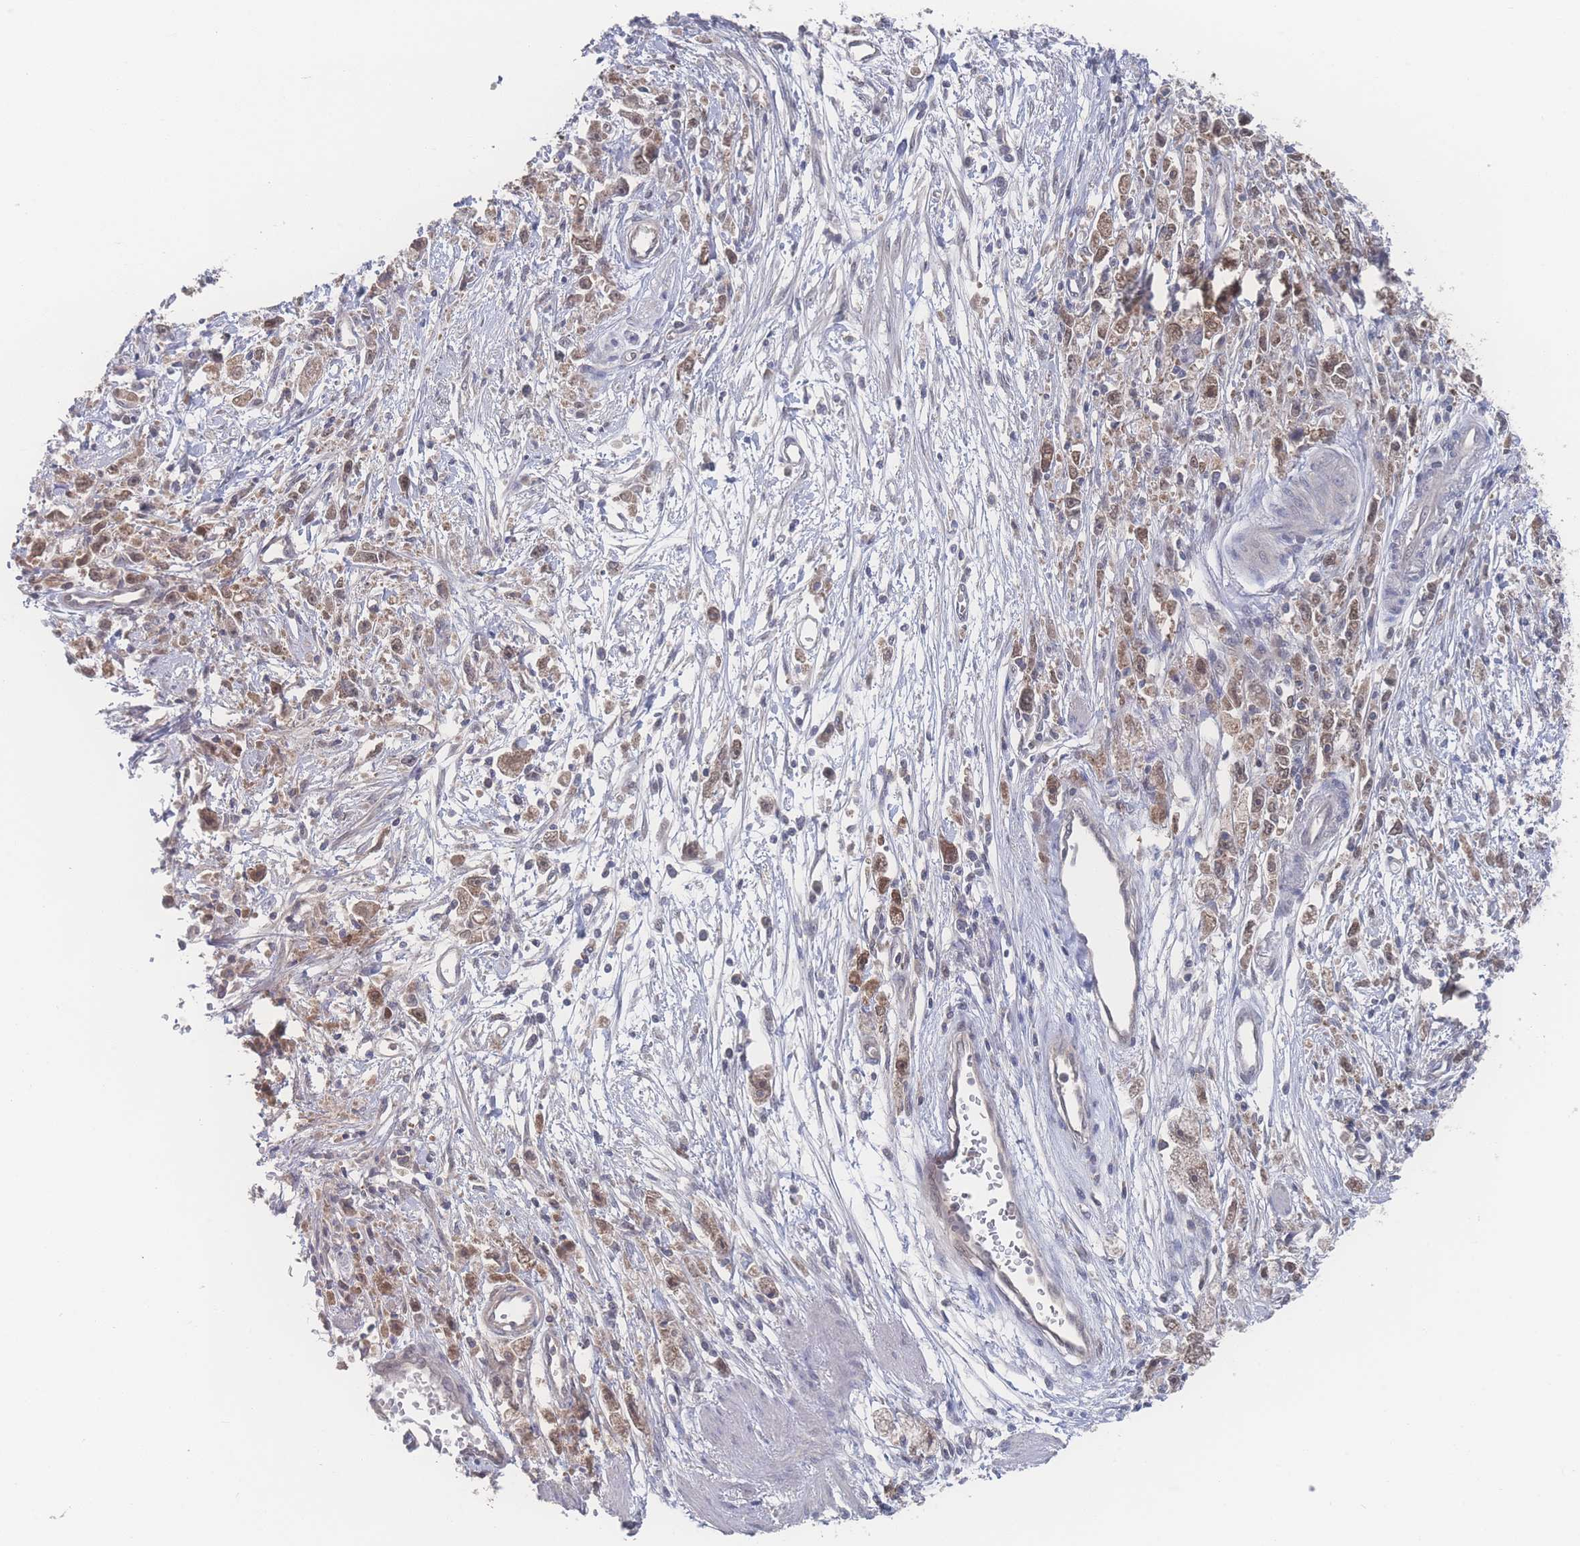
{"staining": {"intensity": "moderate", "quantity": ">75%", "location": "cytoplasmic/membranous,nuclear"}, "tissue": "stomach cancer", "cell_type": "Tumor cells", "image_type": "cancer", "snomed": [{"axis": "morphology", "description": "Adenocarcinoma, NOS"}, {"axis": "topography", "description": "Stomach"}], "caption": "Adenocarcinoma (stomach) stained with a brown dye demonstrates moderate cytoplasmic/membranous and nuclear positive staining in about >75% of tumor cells.", "gene": "NBEAL1", "patient": {"sex": "female", "age": 59}}